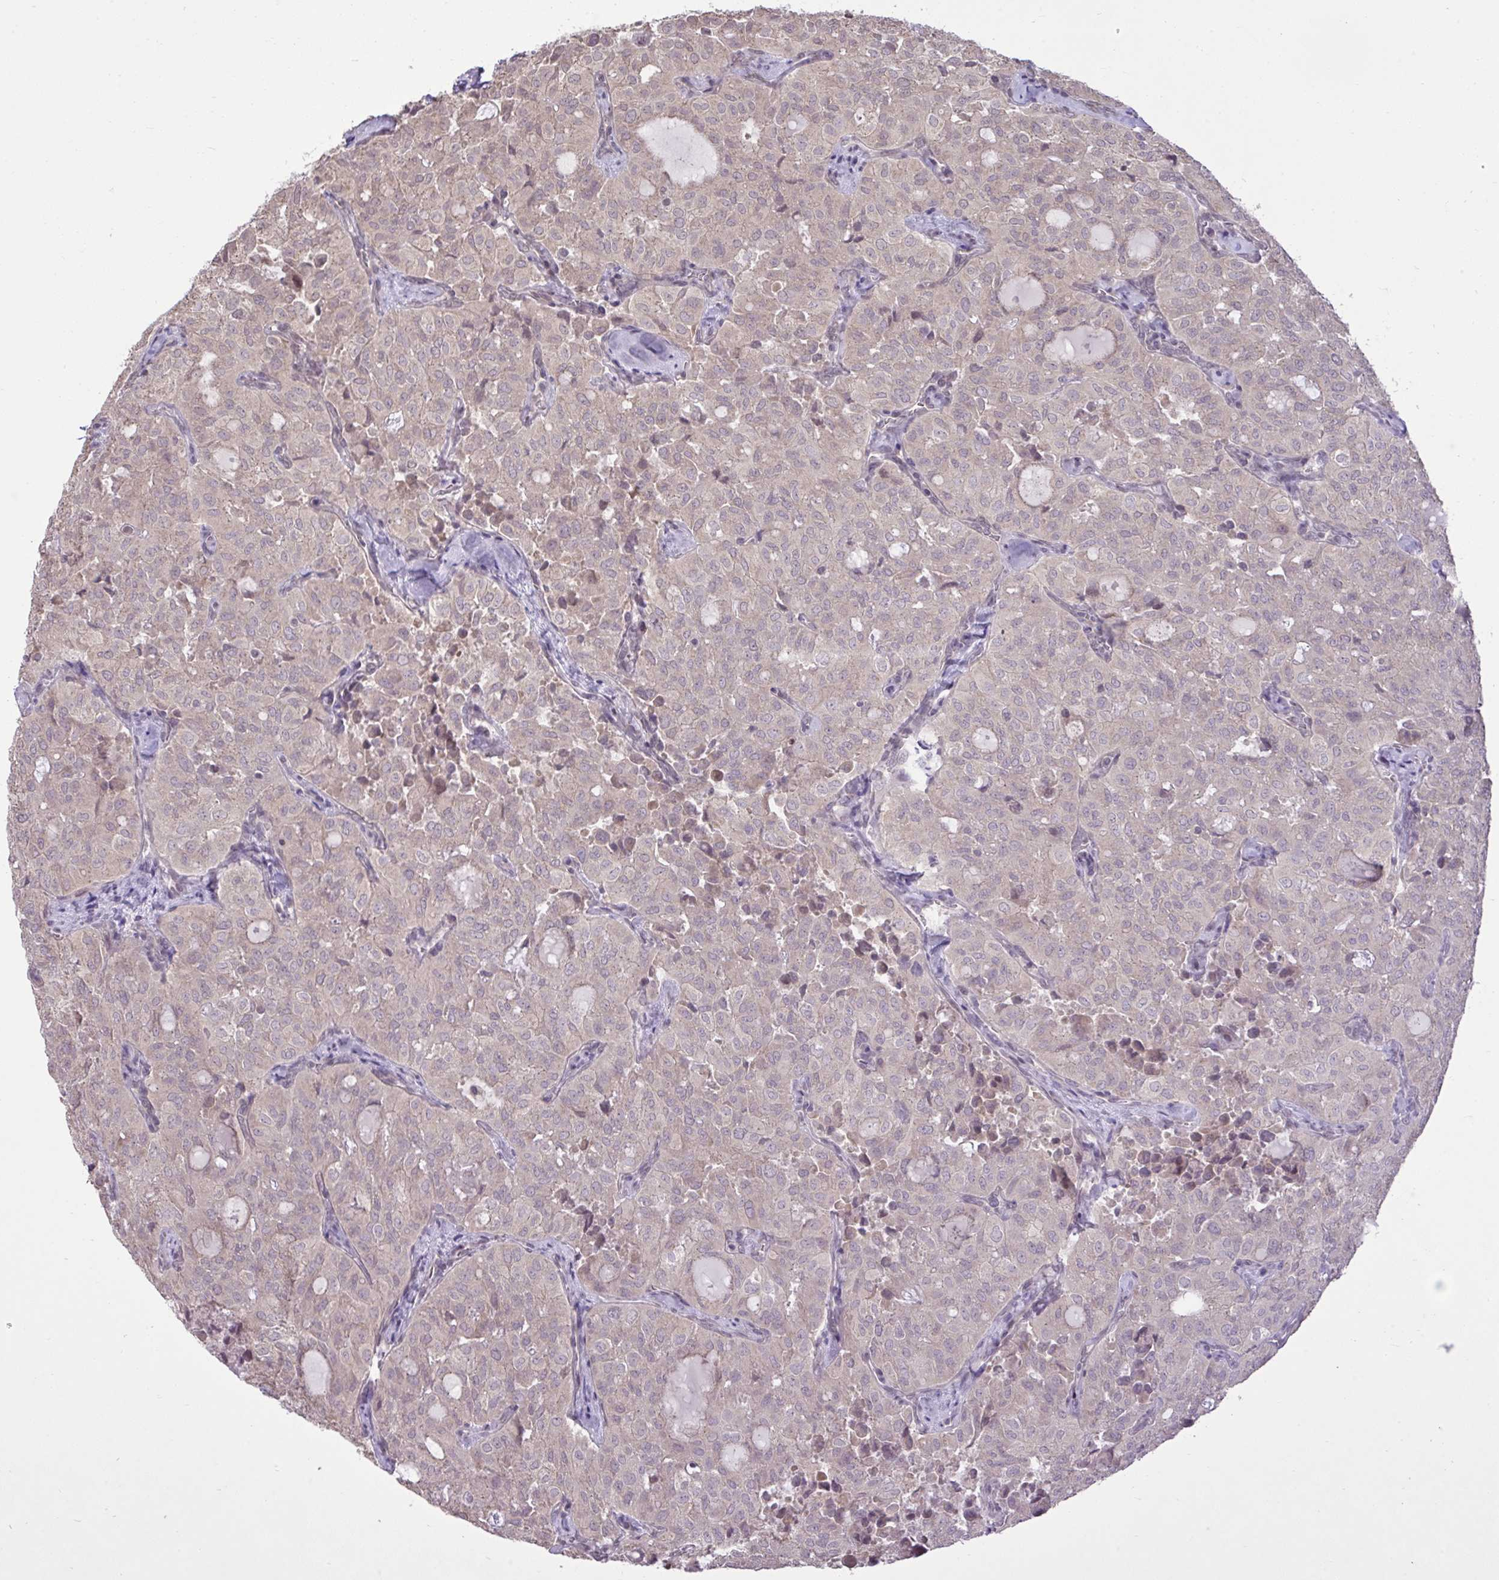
{"staining": {"intensity": "weak", "quantity": "25%-75%", "location": "cytoplasmic/membranous"}, "tissue": "thyroid cancer", "cell_type": "Tumor cells", "image_type": "cancer", "snomed": [{"axis": "morphology", "description": "Follicular adenoma carcinoma, NOS"}, {"axis": "topography", "description": "Thyroid gland"}], "caption": "Thyroid cancer was stained to show a protein in brown. There is low levels of weak cytoplasmic/membranous positivity in about 25%-75% of tumor cells.", "gene": "CYP20A1", "patient": {"sex": "male", "age": 75}}